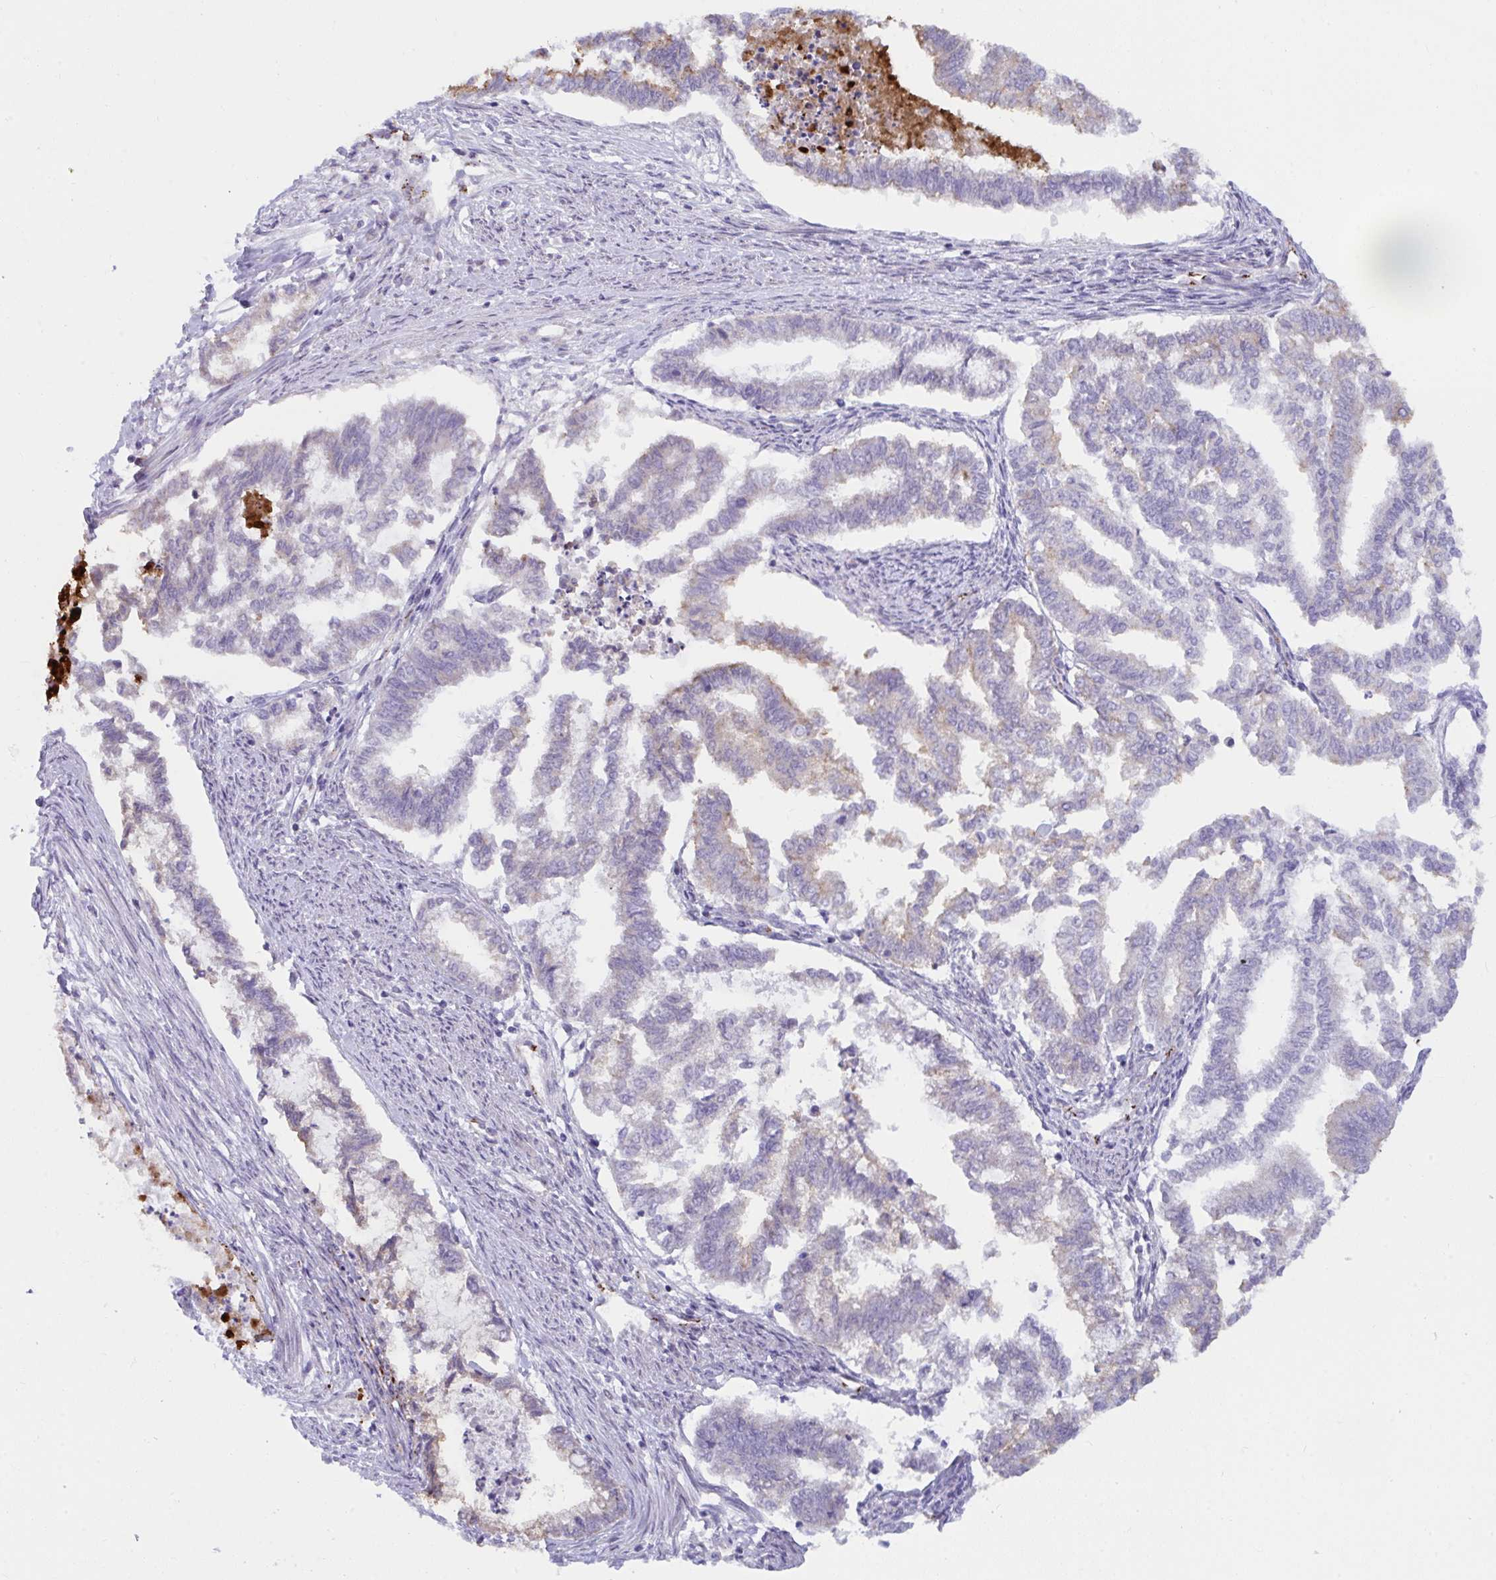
{"staining": {"intensity": "negative", "quantity": "none", "location": "none"}, "tissue": "endometrial cancer", "cell_type": "Tumor cells", "image_type": "cancer", "snomed": [{"axis": "morphology", "description": "Adenocarcinoma, NOS"}, {"axis": "topography", "description": "Endometrium"}], "caption": "A histopathology image of human endometrial cancer (adenocarcinoma) is negative for staining in tumor cells.", "gene": "IL37", "patient": {"sex": "female", "age": 79}}